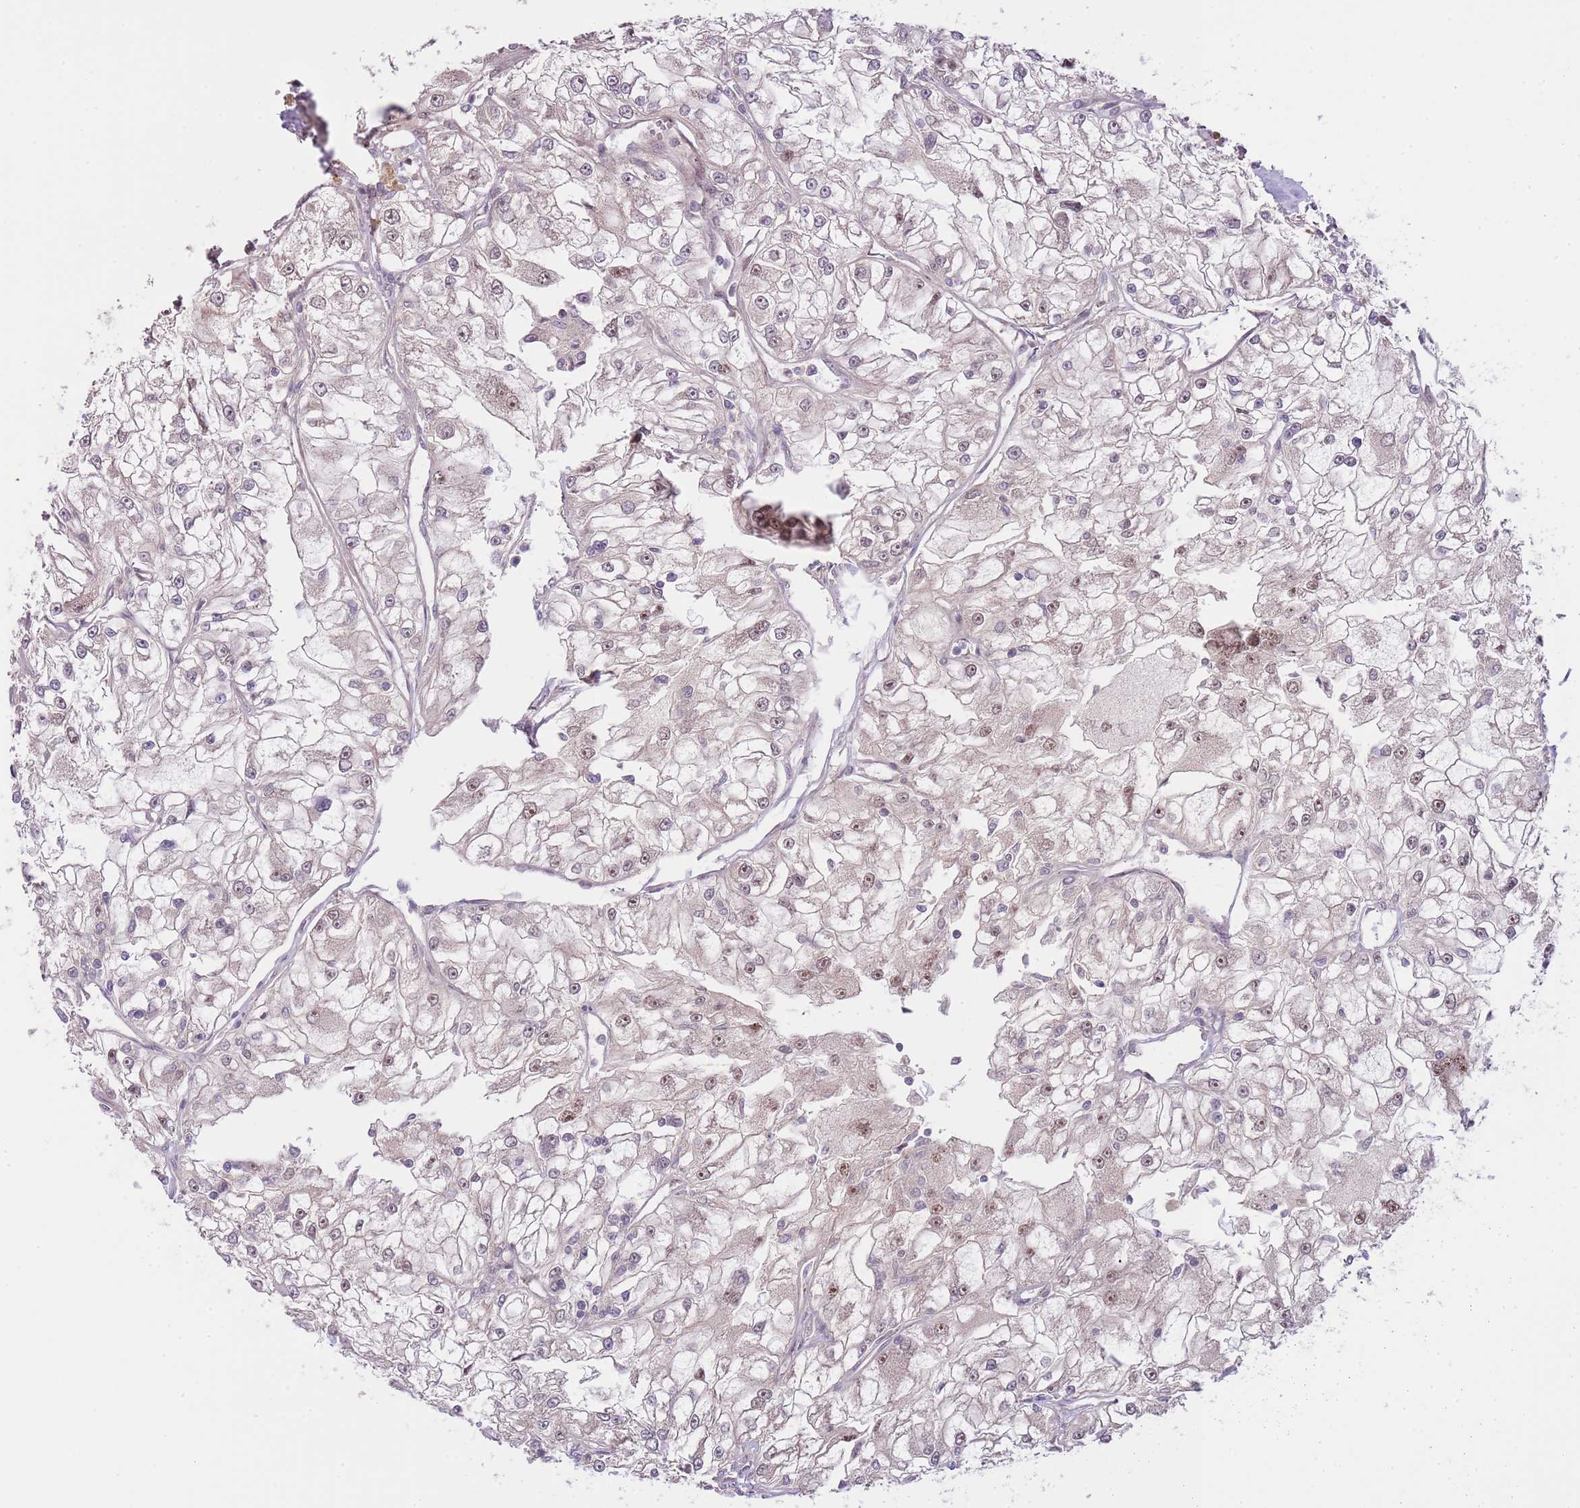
{"staining": {"intensity": "weak", "quantity": "25%-75%", "location": "nuclear"}, "tissue": "renal cancer", "cell_type": "Tumor cells", "image_type": "cancer", "snomed": [{"axis": "morphology", "description": "Adenocarcinoma, NOS"}, {"axis": "topography", "description": "Kidney"}], "caption": "IHC staining of renal adenocarcinoma, which demonstrates low levels of weak nuclear positivity in about 25%-75% of tumor cells indicating weak nuclear protein expression. The staining was performed using DAB (3,3'-diaminobenzidine) (brown) for protein detection and nuclei were counterstained in hematoxylin (blue).", "gene": "PRR16", "patient": {"sex": "female", "age": 72}}